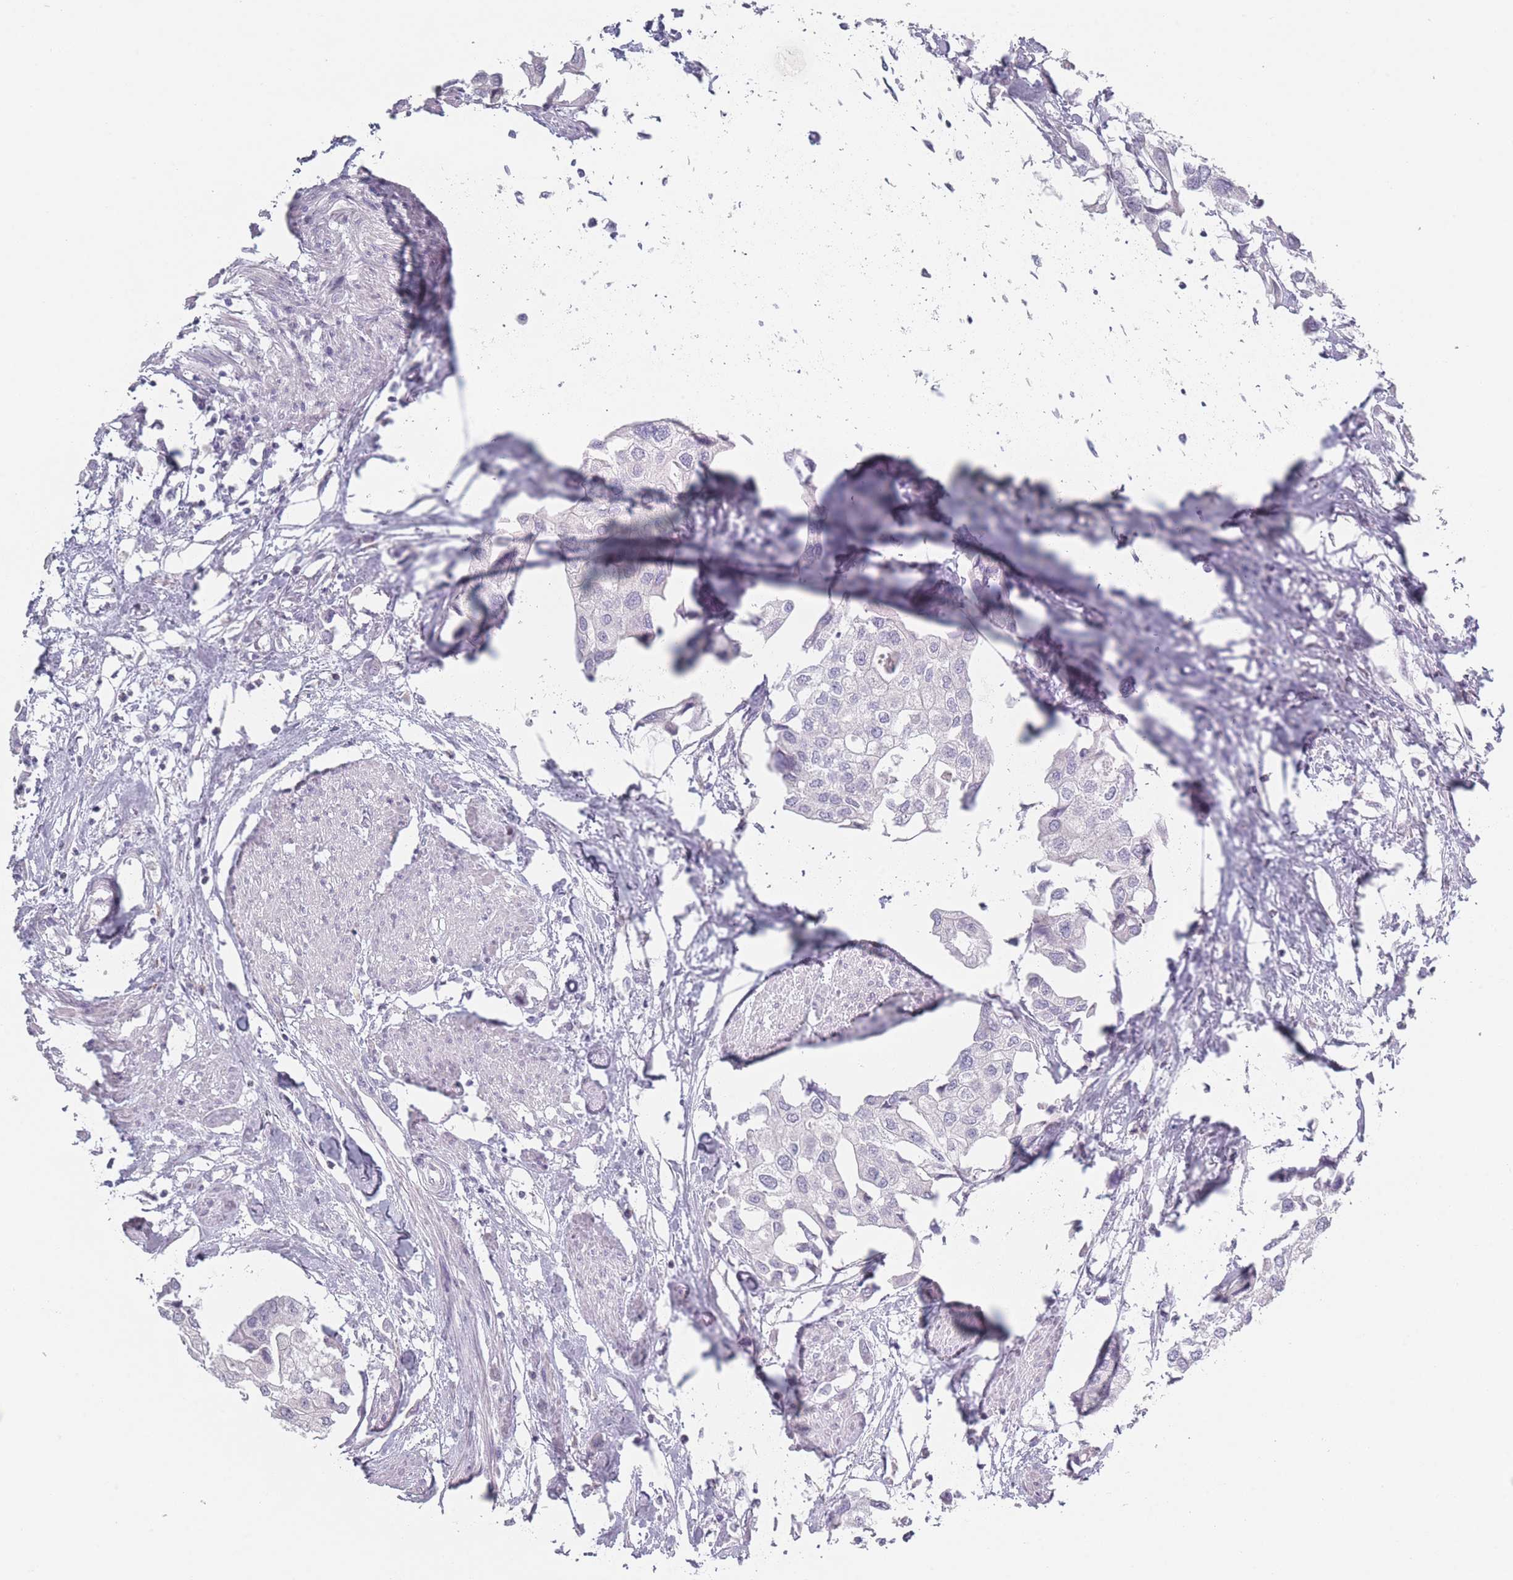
{"staining": {"intensity": "negative", "quantity": "none", "location": "none"}, "tissue": "urothelial cancer", "cell_type": "Tumor cells", "image_type": "cancer", "snomed": [{"axis": "morphology", "description": "Urothelial carcinoma, High grade"}, {"axis": "topography", "description": "Urinary bladder"}], "caption": "High magnification brightfield microscopy of urothelial cancer stained with DAB (3,3'-diaminobenzidine) (brown) and counterstained with hematoxylin (blue): tumor cells show no significant expression.", "gene": "RASL10B", "patient": {"sex": "male", "age": 64}}